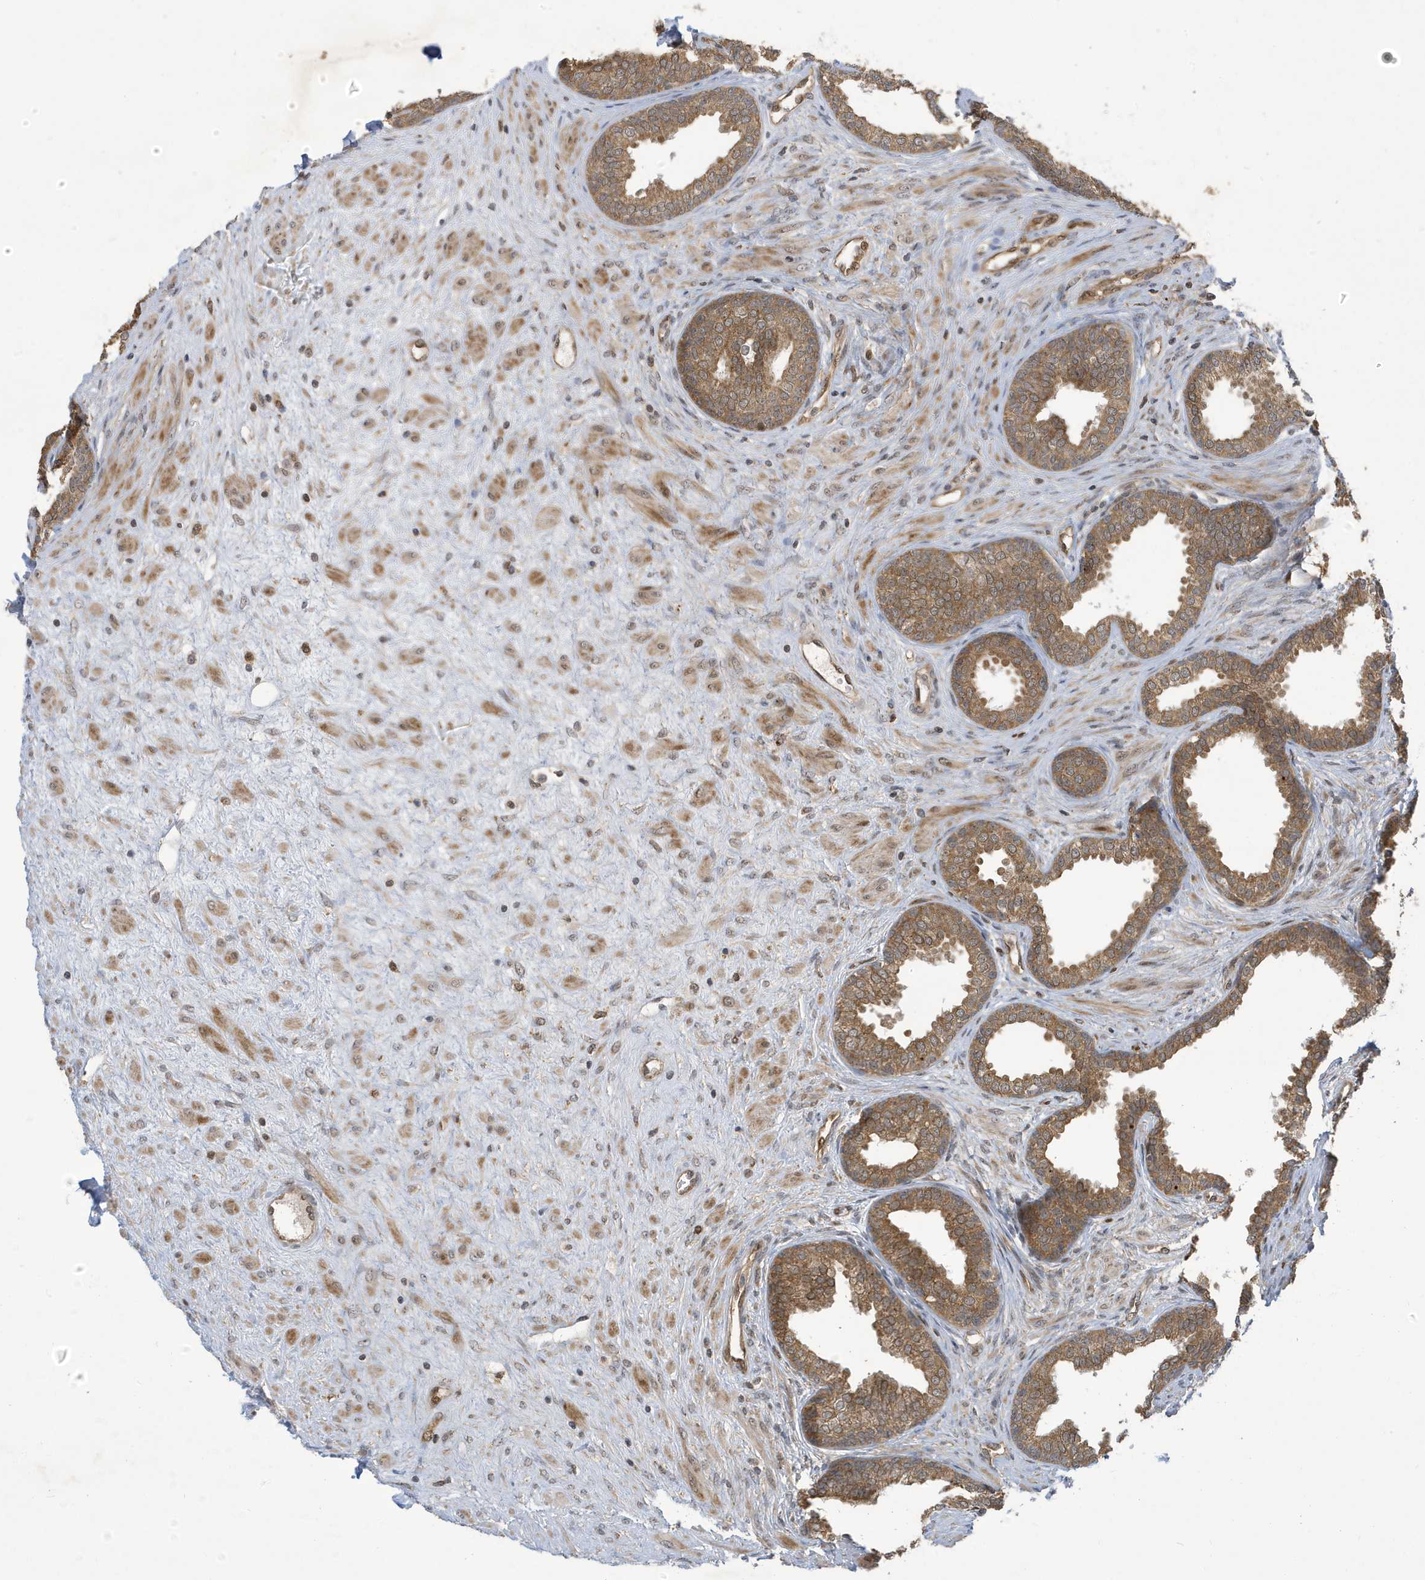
{"staining": {"intensity": "moderate", "quantity": ">75%", "location": "cytoplasmic/membranous"}, "tissue": "prostate", "cell_type": "Glandular cells", "image_type": "normal", "snomed": [{"axis": "morphology", "description": "Normal tissue, NOS"}, {"axis": "topography", "description": "Prostate"}], "caption": "Immunohistochemical staining of normal prostate demonstrates medium levels of moderate cytoplasmic/membranous expression in approximately >75% of glandular cells.", "gene": "NCOA7", "patient": {"sex": "male", "age": 76}}